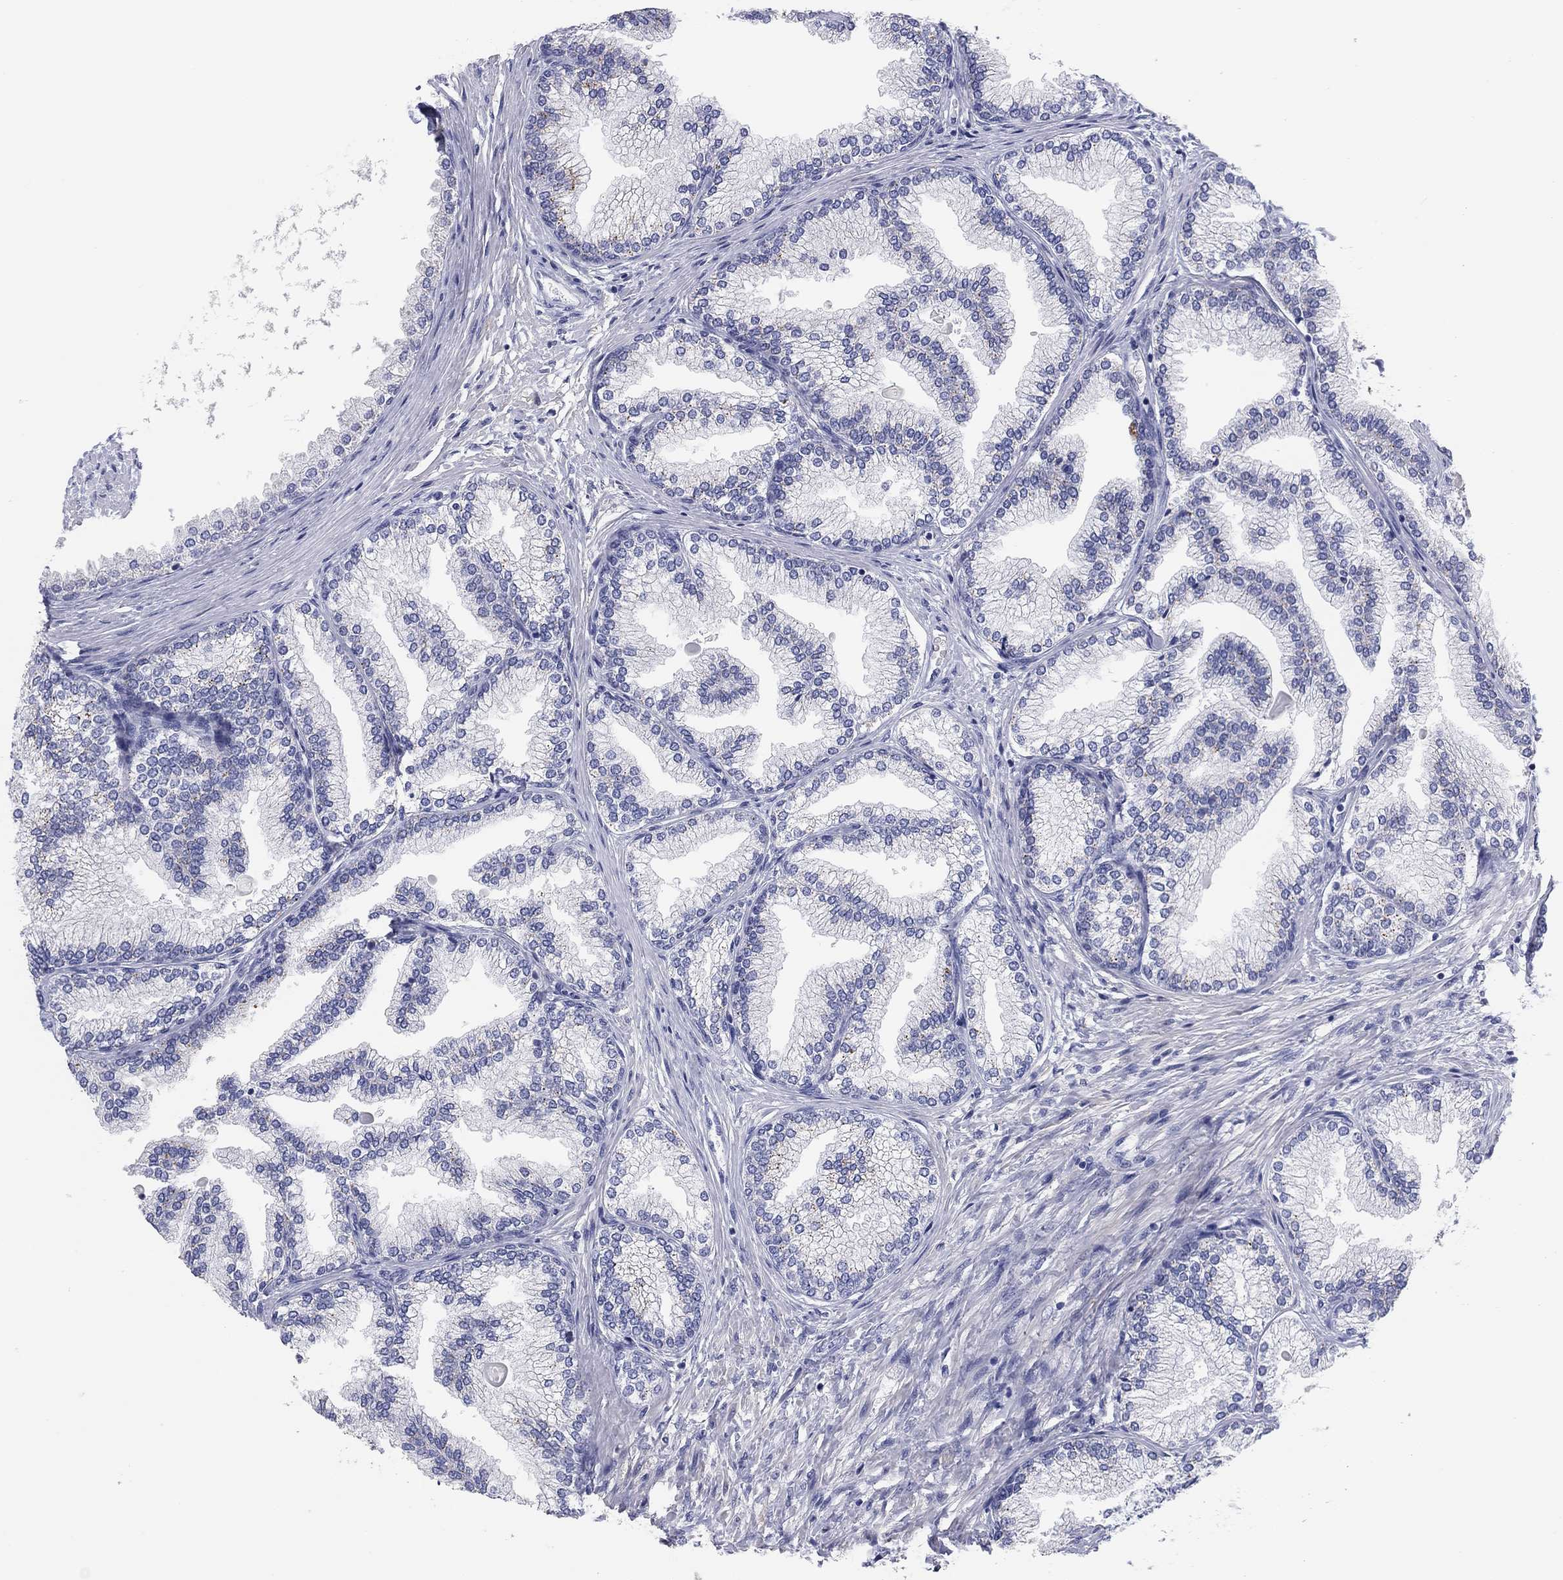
{"staining": {"intensity": "negative", "quantity": "none", "location": "none"}, "tissue": "prostate", "cell_type": "Glandular cells", "image_type": "normal", "snomed": [{"axis": "morphology", "description": "Normal tissue, NOS"}, {"axis": "topography", "description": "Prostate"}], "caption": "IHC histopathology image of unremarkable prostate: prostate stained with DAB (3,3'-diaminobenzidine) reveals no significant protein positivity in glandular cells.", "gene": "CPNE6", "patient": {"sex": "male", "age": 72}}